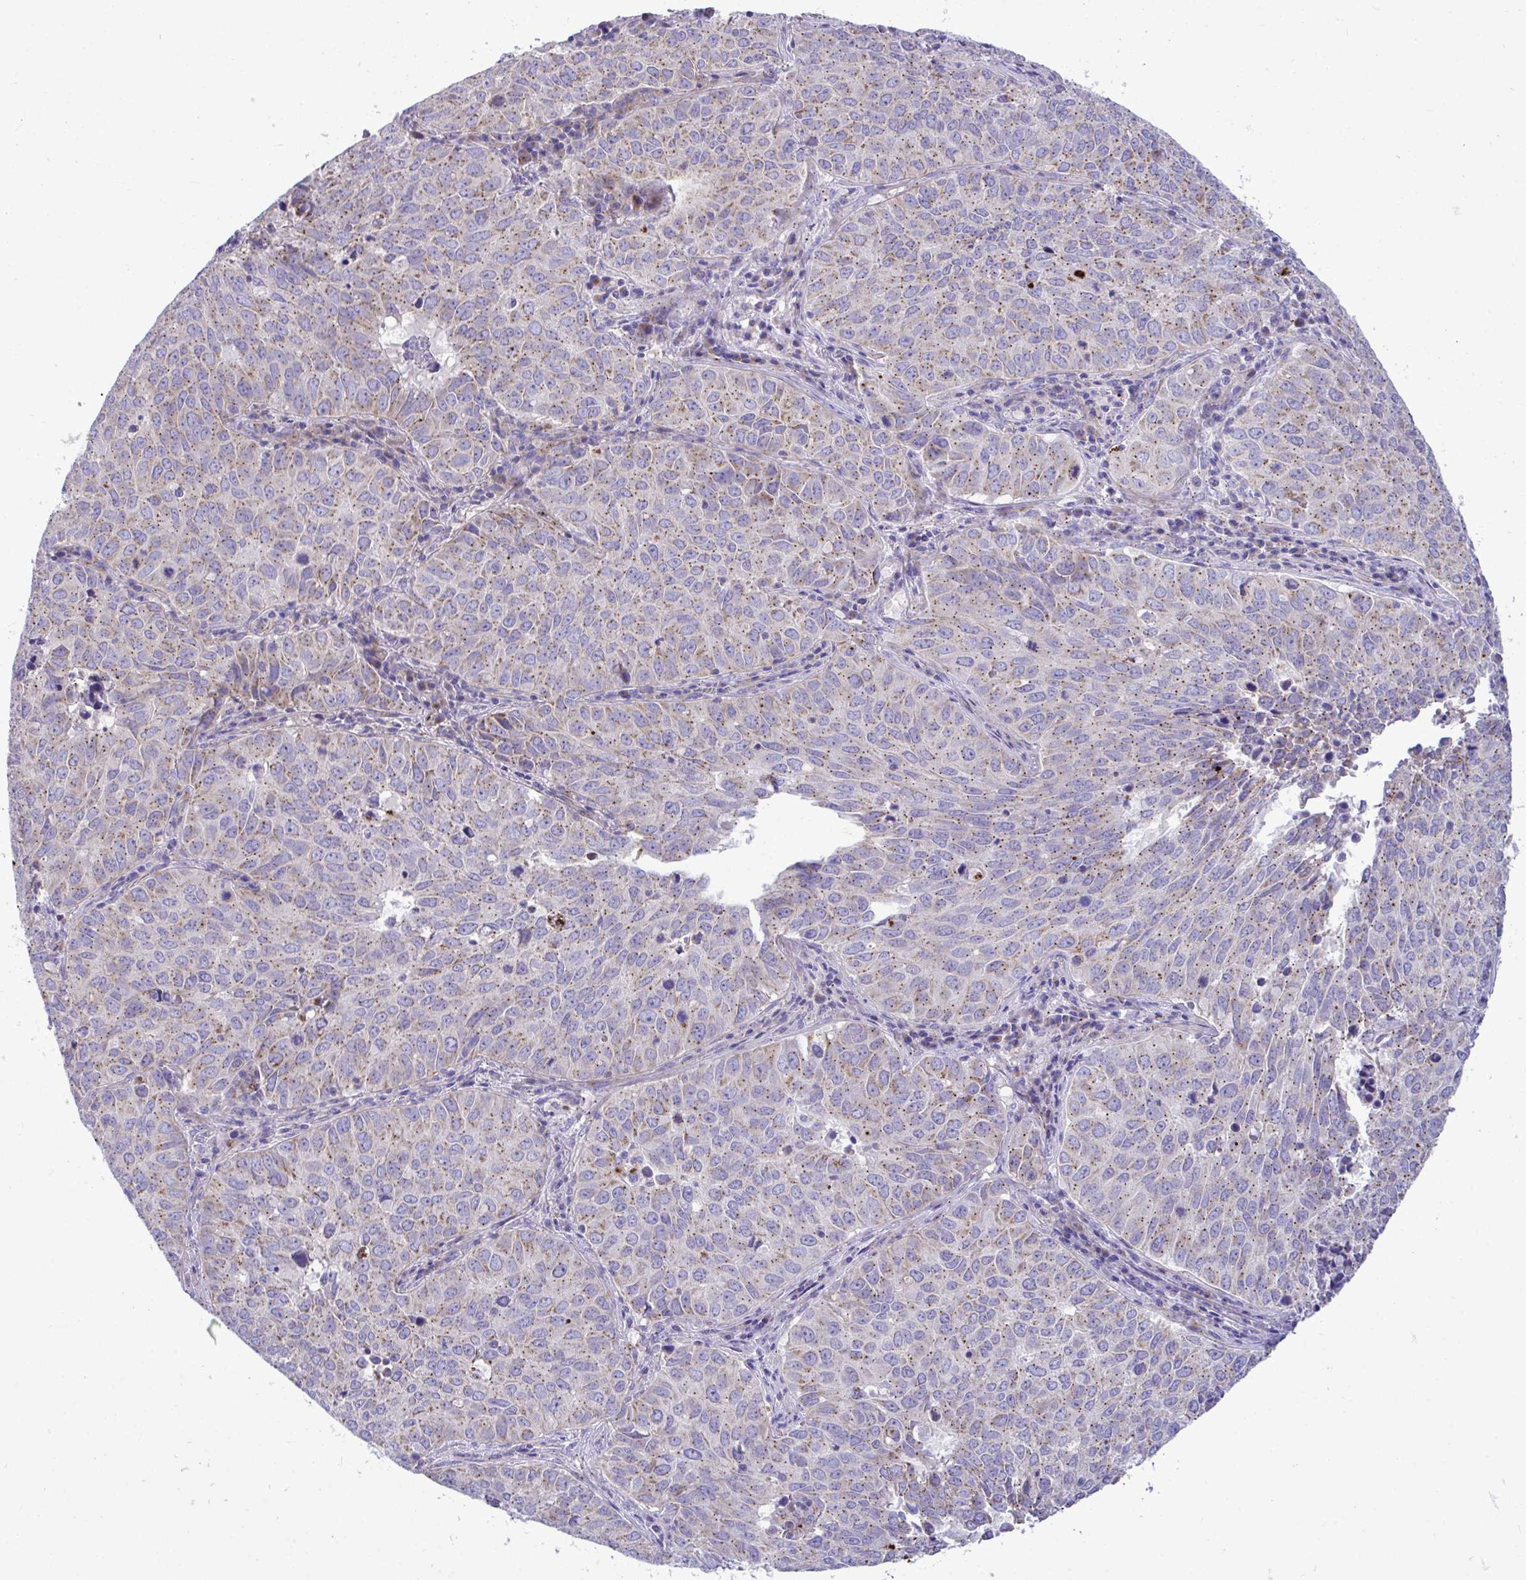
{"staining": {"intensity": "weak", "quantity": "25%-75%", "location": "cytoplasmic/membranous"}, "tissue": "lung cancer", "cell_type": "Tumor cells", "image_type": "cancer", "snomed": [{"axis": "morphology", "description": "Adenocarcinoma, NOS"}, {"axis": "topography", "description": "Lung"}], "caption": "Immunohistochemical staining of human lung cancer (adenocarcinoma) exhibits low levels of weak cytoplasmic/membranous protein expression in approximately 25%-75% of tumor cells. (DAB (3,3'-diaminobenzidine) = brown stain, brightfield microscopy at high magnification).", "gene": "MRPS16", "patient": {"sex": "female", "age": 50}}